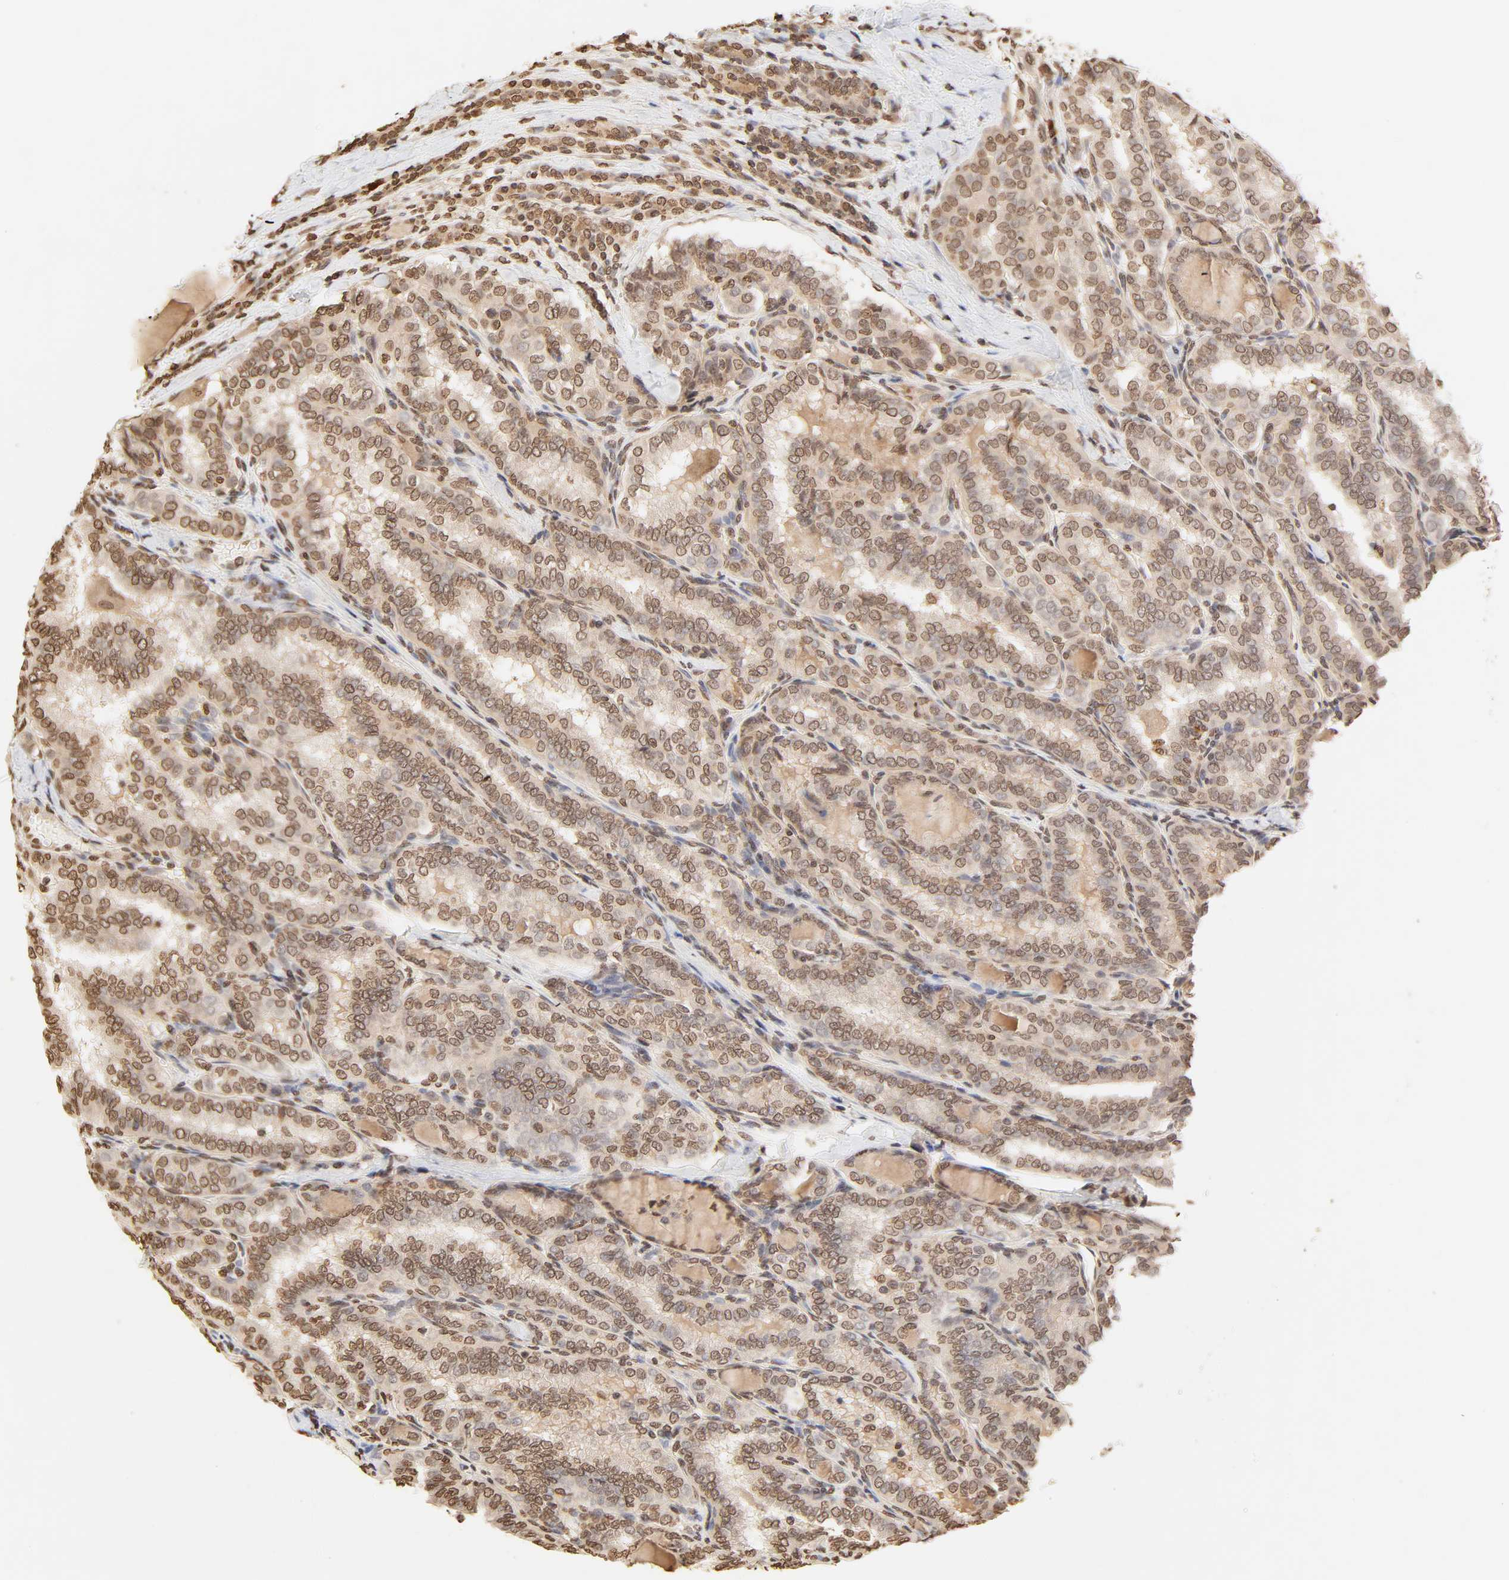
{"staining": {"intensity": "moderate", "quantity": ">75%", "location": "cytoplasmic/membranous,nuclear"}, "tissue": "thyroid cancer", "cell_type": "Tumor cells", "image_type": "cancer", "snomed": [{"axis": "morphology", "description": "Papillary adenocarcinoma, NOS"}, {"axis": "topography", "description": "Thyroid gland"}], "caption": "Immunohistochemical staining of thyroid cancer displays medium levels of moderate cytoplasmic/membranous and nuclear protein staining in about >75% of tumor cells.", "gene": "TBL1X", "patient": {"sex": "female", "age": 30}}